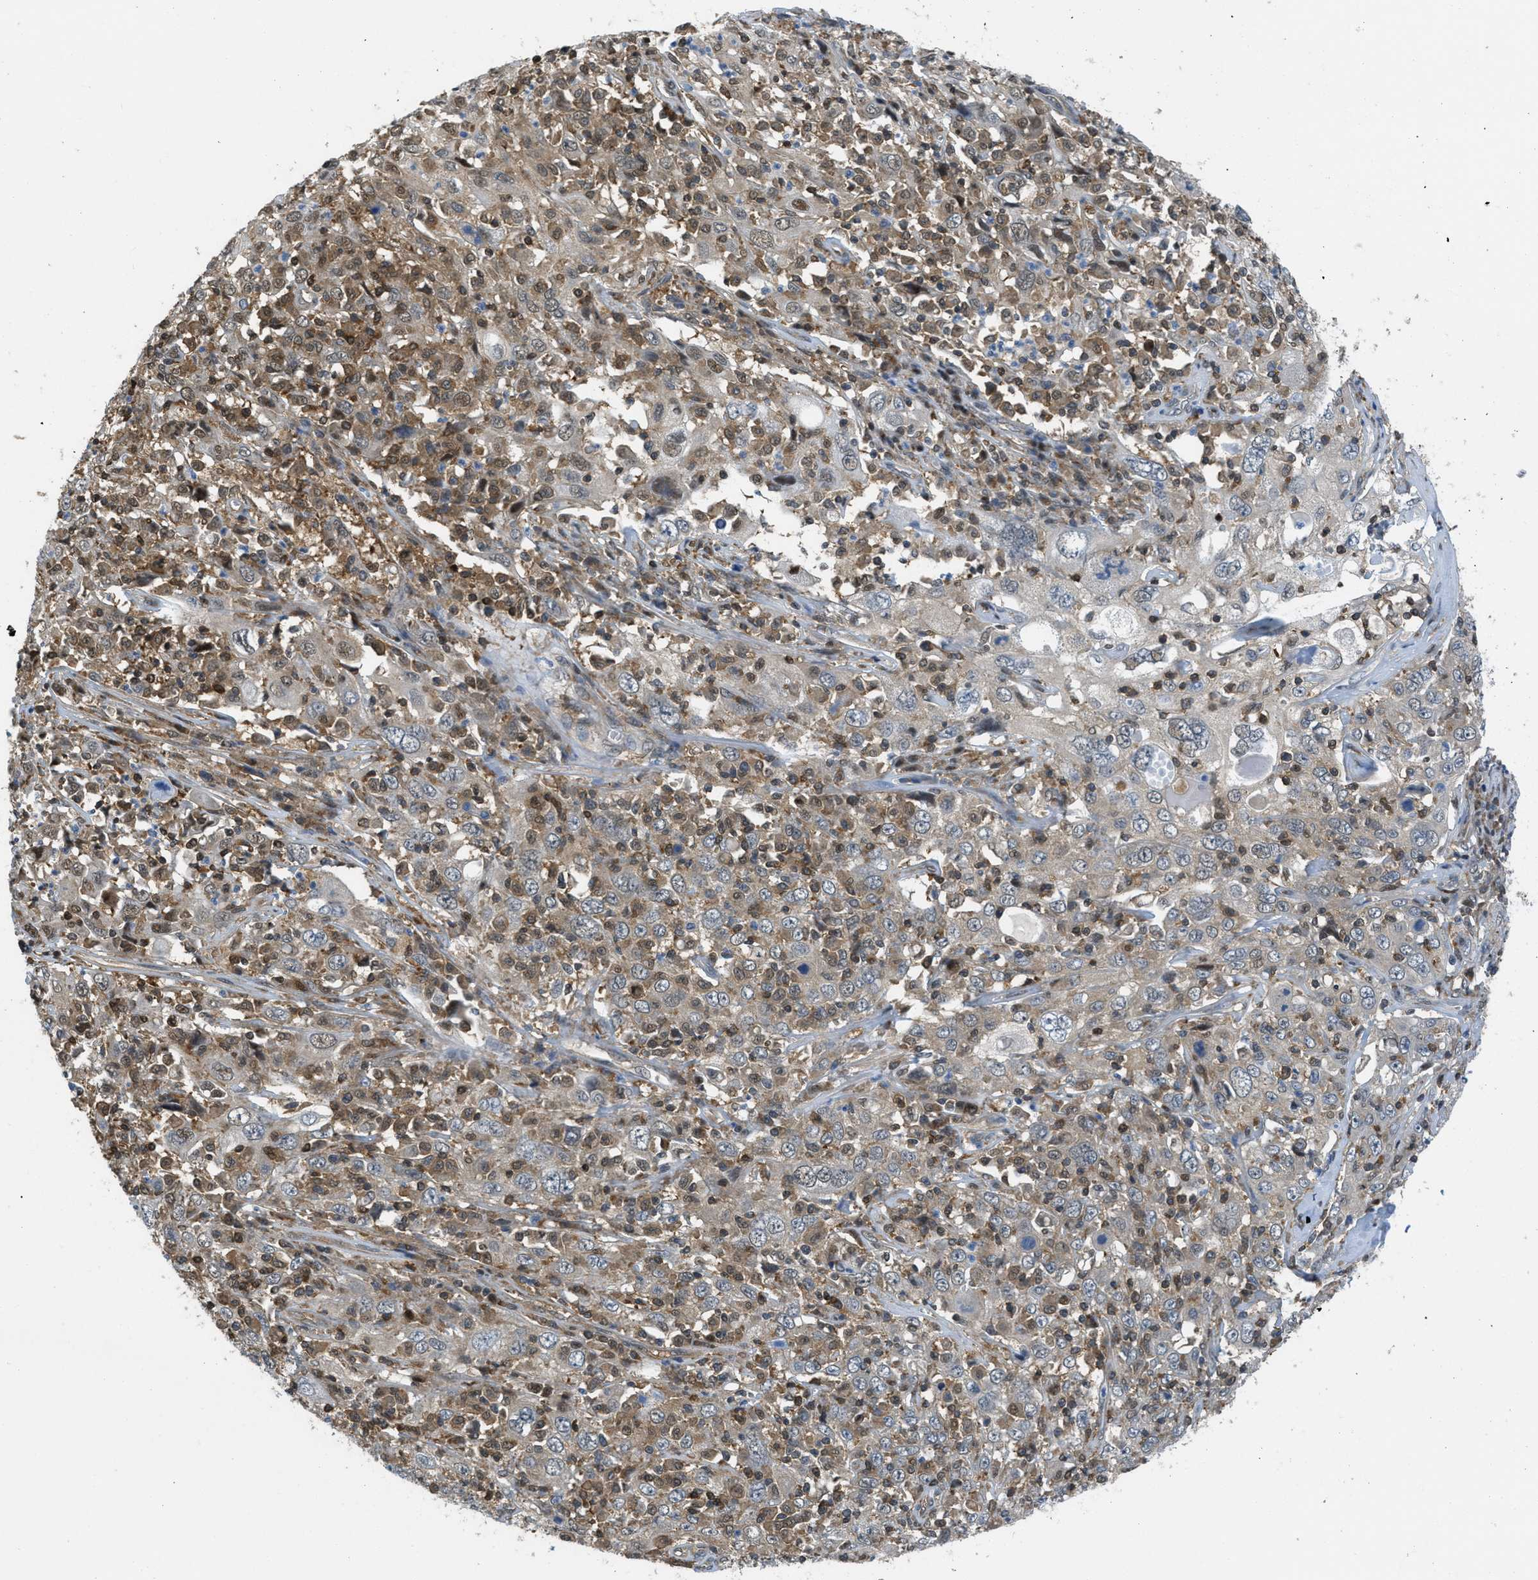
{"staining": {"intensity": "weak", "quantity": ">75%", "location": "cytoplasmic/membranous"}, "tissue": "cervical cancer", "cell_type": "Tumor cells", "image_type": "cancer", "snomed": [{"axis": "morphology", "description": "Squamous cell carcinoma, NOS"}, {"axis": "topography", "description": "Cervix"}], "caption": "The image displays immunohistochemical staining of squamous cell carcinoma (cervical). There is weak cytoplasmic/membranous staining is seen in about >75% of tumor cells. Nuclei are stained in blue.", "gene": "PIP5K1C", "patient": {"sex": "female", "age": 46}}